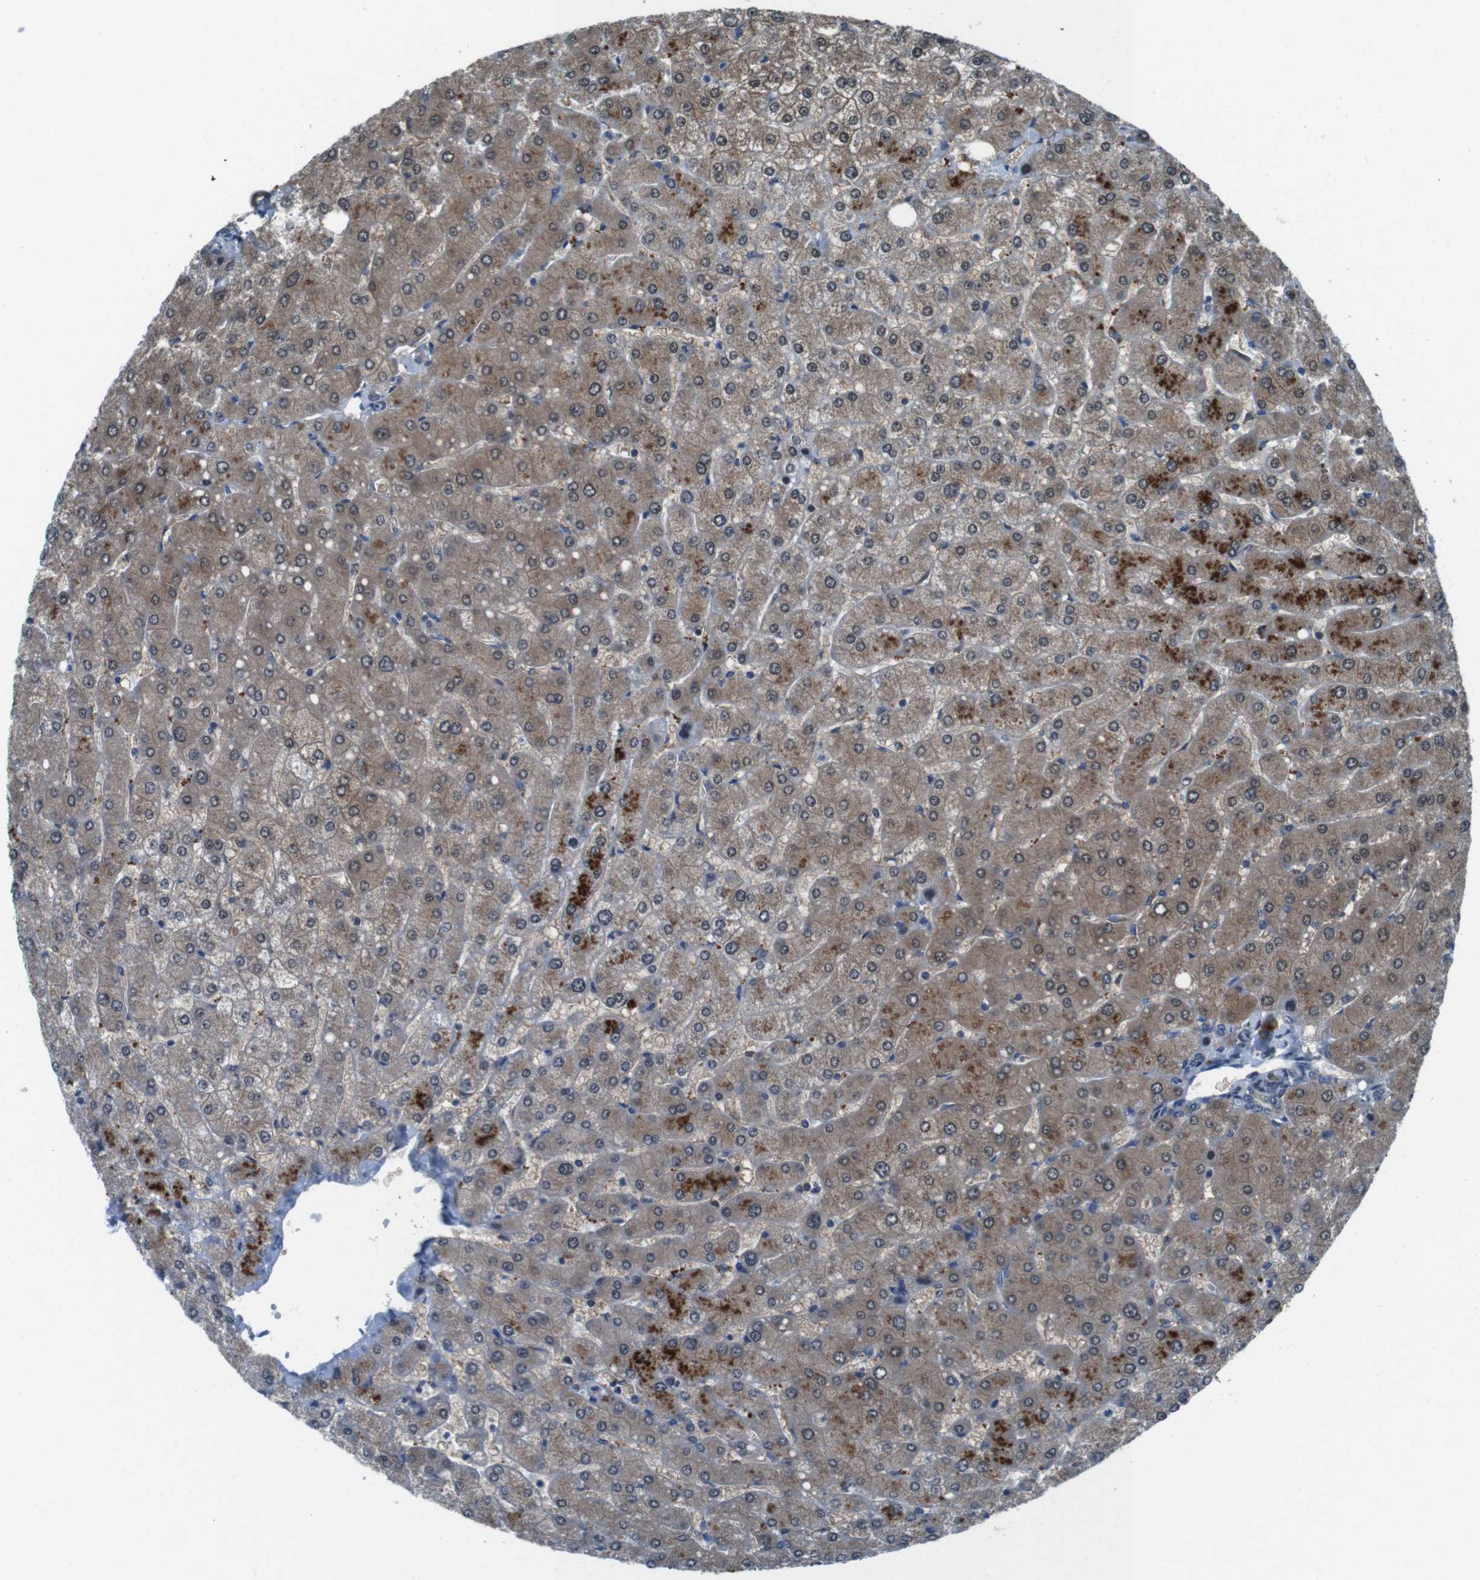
{"staining": {"intensity": "moderate", "quantity": ">75%", "location": "cytoplasmic/membranous"}, "tissue": "liver", "cell_type": "Cholangiocytes", "image_type": "normal", "snomed": [{"axis": "morphology", "description": "Normal tissue, NOS"}, {"axis": "topography", "description": "Liver"}], "caption": "Normal liver was stained to show a protein in brown. There is medium levels of moderate cytoplasmic/membranous expression in approximately >75% of cholangiocytes. (Brightfield microscopy of DAB IHC at high magnification).", "gene": "LRP5", "patient": {"sex": "male", "age": 55}}